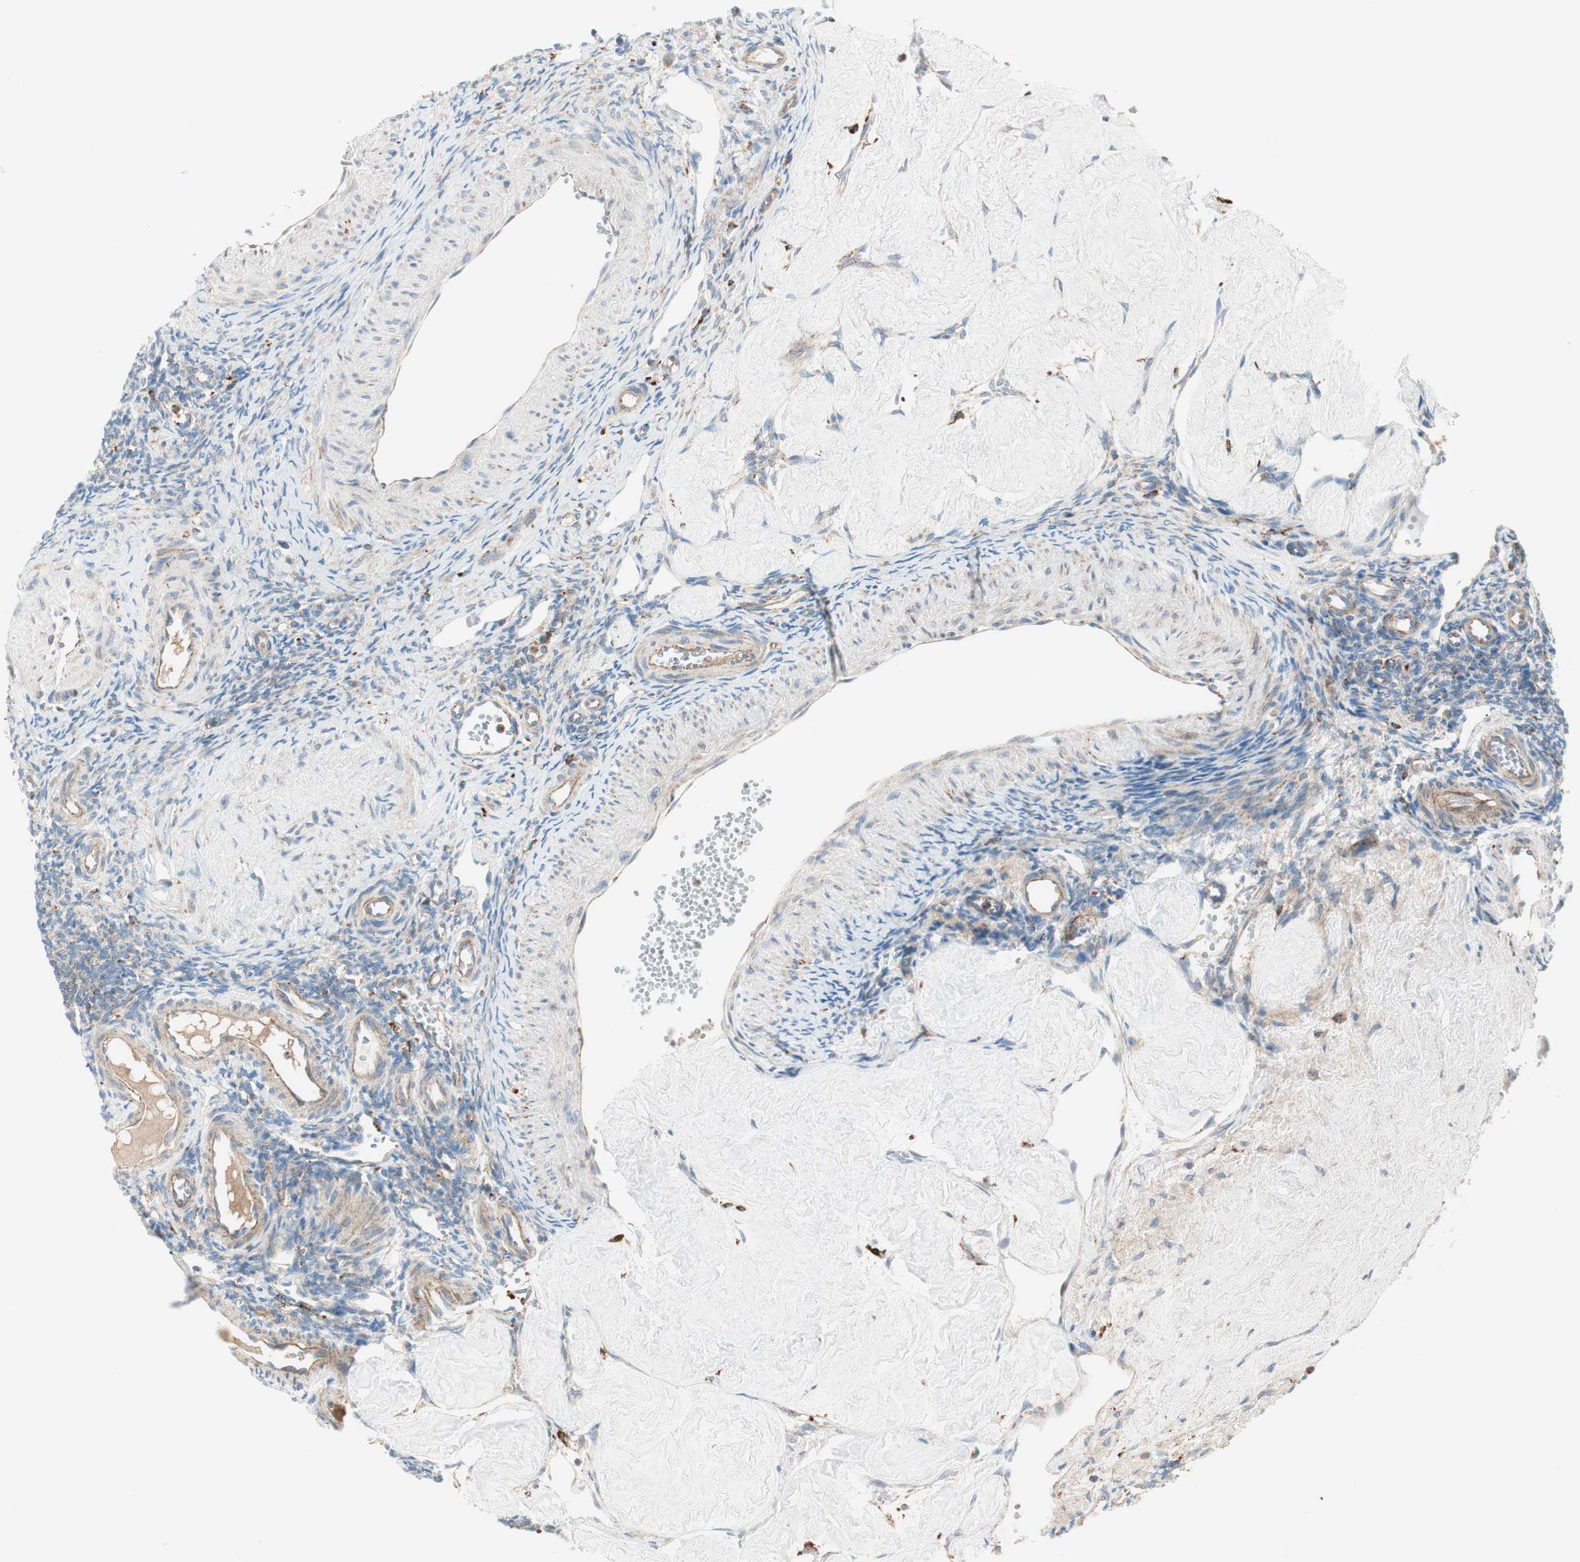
{"staining": {"intensity": "negative", "quantity": "none", "location": "none"}, "tissue": "ovary", "cell_type": "Ovarian stroma cells", "image_type": "normal", "snomed": [{"axis": "morphology", "description": "Normal tissue, NOS"}, {"axis": "topography", "description": "Ovary"}], "caption": "Immunohistochemistry (IHC) of unremarkable ovary demonstrates no positivity in ovarian stroma cells. Nuclei are stained in blue.", "gene": "ATP6V1G1", "patient": {"sex": "female", "age": 33}}